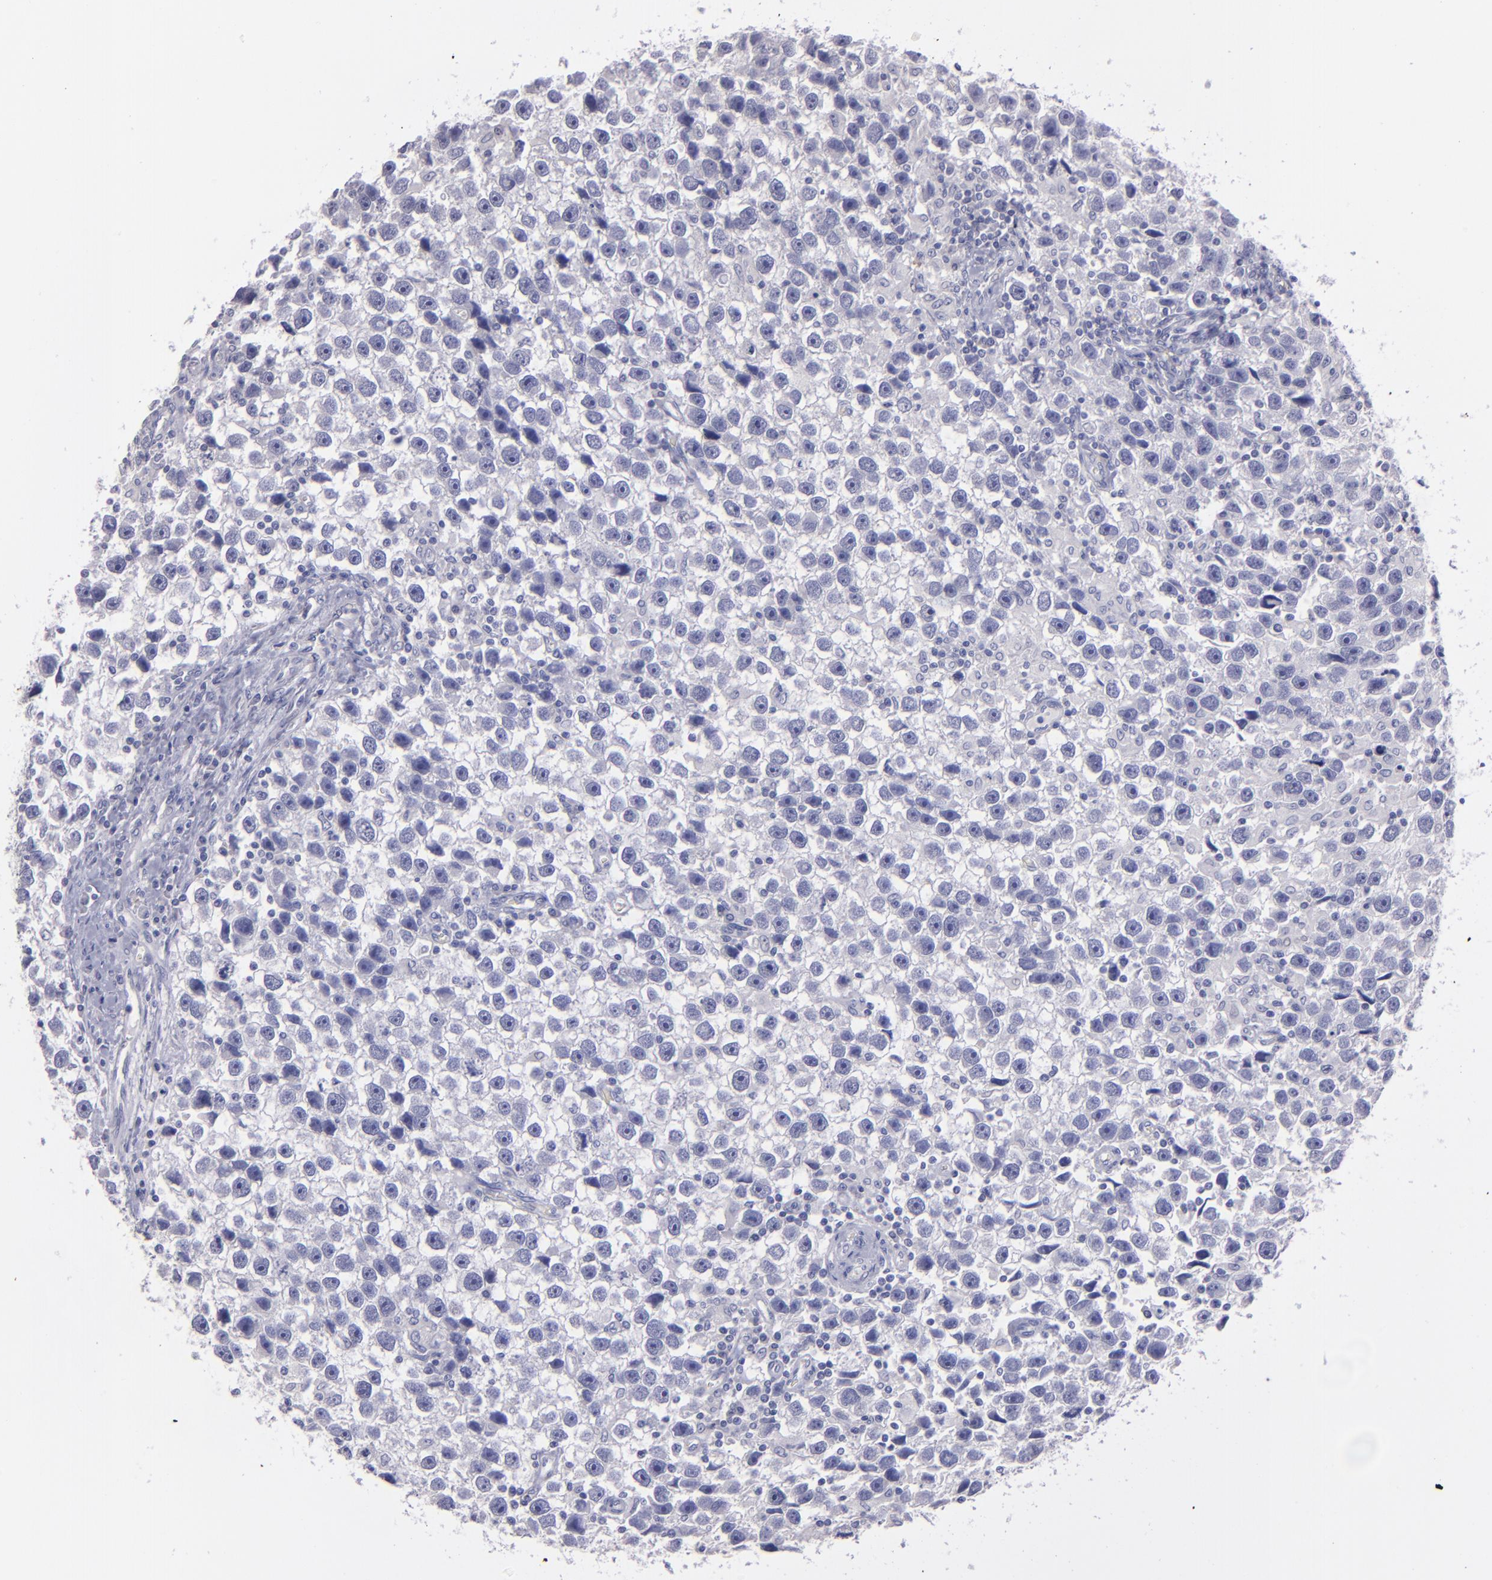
{"staining": {"intensity": "negative", "quantity": "none", "location": "none"}, "tissue": "testis cancer", "cell_type": "Tumor cells", "image_type": "cancer", "snomed": [{"axis": "morphology", "description": "Seminoma, NOS"}, {"axis": "topography", "description": "Testis"}], "caption": "The photomicrograph shows no significant positivity in tumor cells of testis seminoma.", "gene": "SNAP25", "patient": {"sex": "male", "age": 43}}